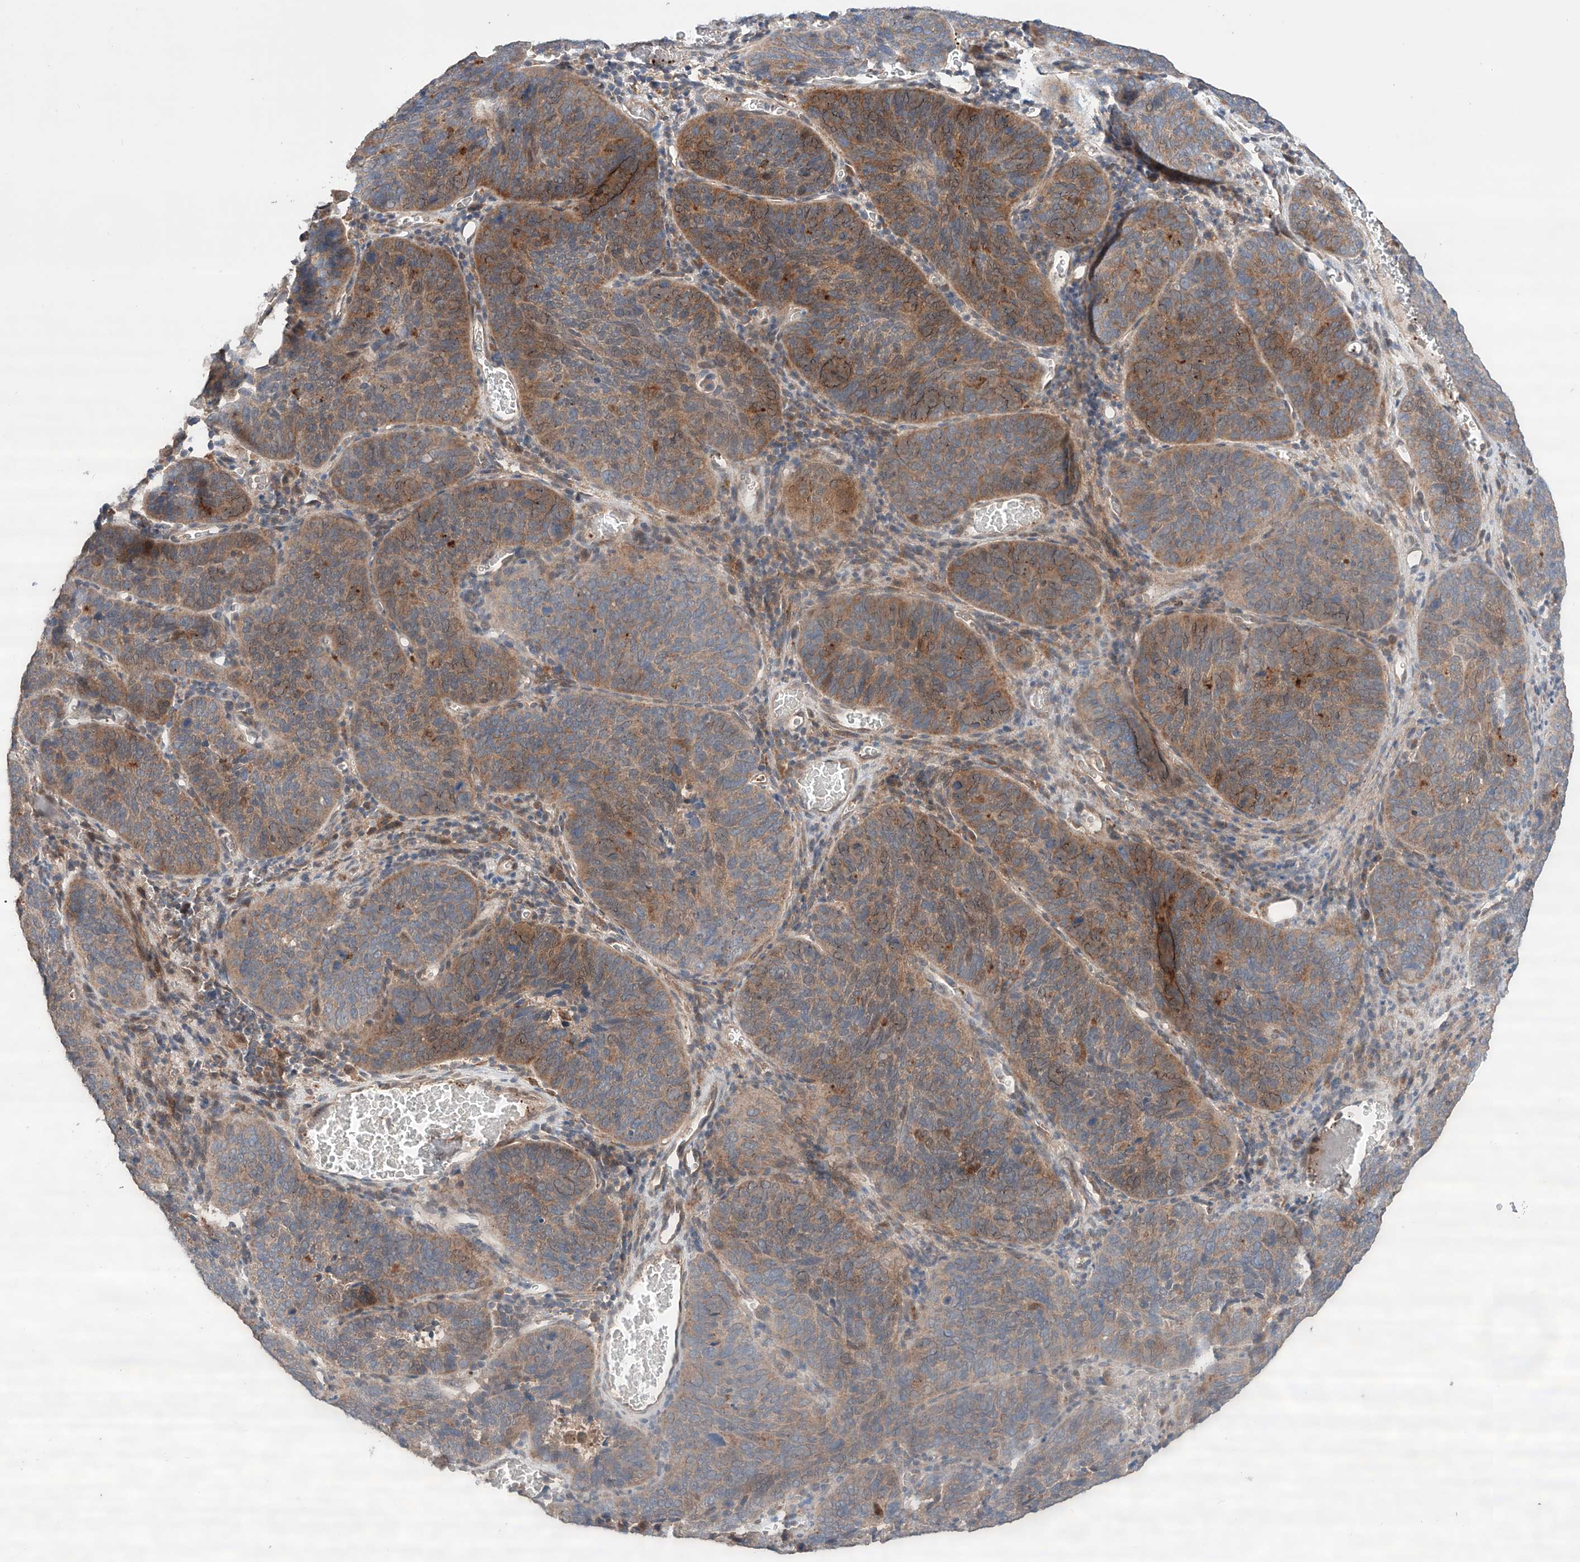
{"staining": {"intensity": "moderate", "quantity": ">75%", "location": "cytoplasmic/membranous"}, "tissue": "cervical cancer", "cell_type": "Tumor cells", "image_type": "cancer", "snomed": [{"axis": "morphology", "description": "Squamous cell carcinoma, NOS"}, {"axis": "topography", "description": "Cervix"}], "caption": "A brown stain labels moderate cytoplasmic/membranous staining of a protein in human cervical cancer (squamous cell carcinoma) tumor cells. (DAB (3,3'-diaminobenzidine) IHC, brown staining for protein, blue staining for nuclei).", "gene": "ZFHX2", "patient": {"sex": "female", "age": 60}}